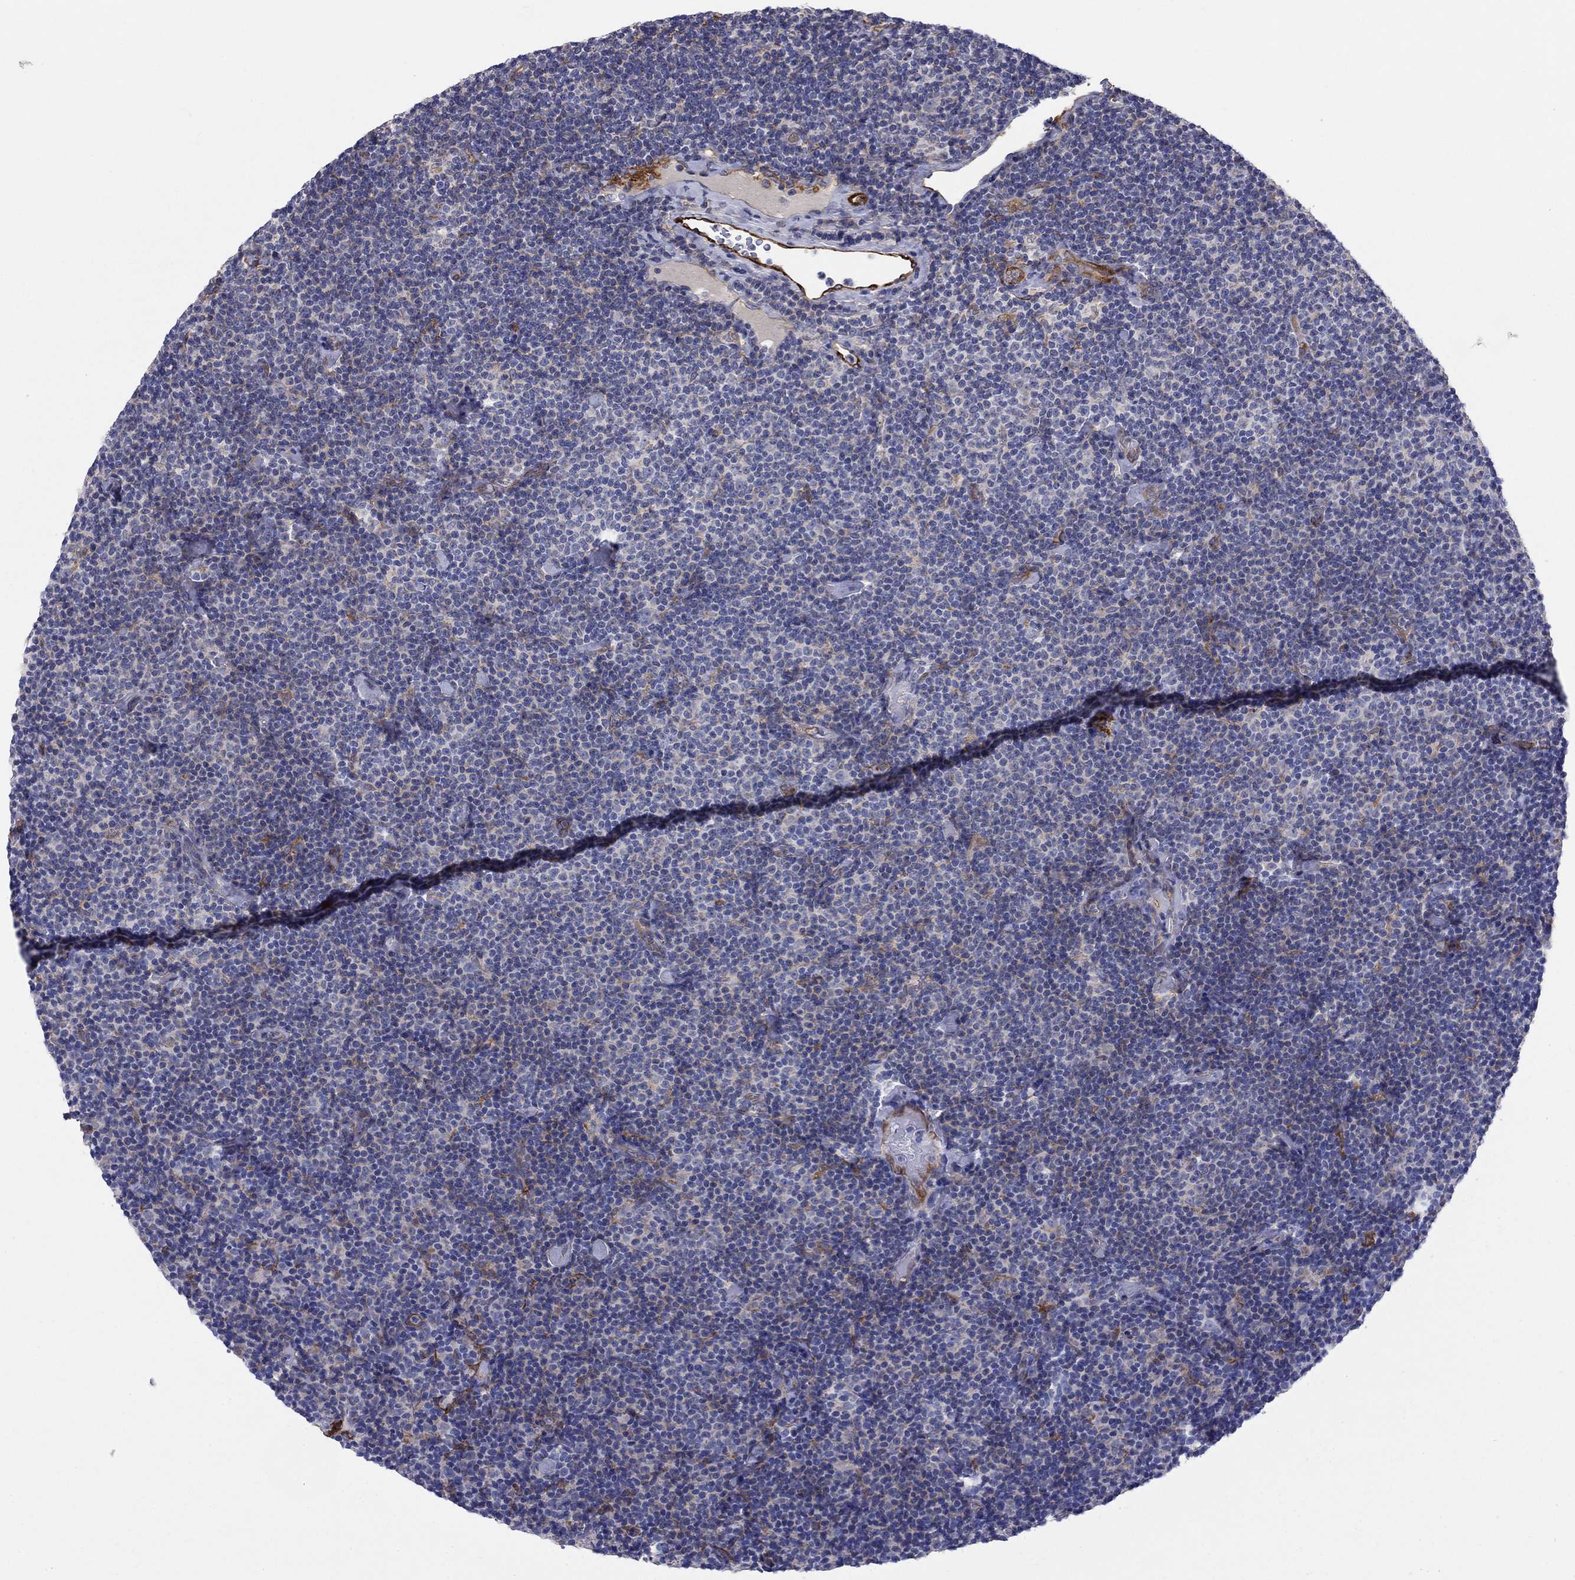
{"staining": {"intensity": "negative", "quantity": "none", "location": "none"}, "tissue": "lymphoma", "cell_type": "Tumor cells", "image_type": "cancer", "snomed": [{"axis": "morphology", "description": "Malignant lymphoma, non-Hodgkin's type, Low grade"}, {"axis": "topography", "description": "Lymph node"}], "caption": "Histopathology image shows no protein expression in tumor cells of malignant lymphoma, non-Hodgkin's type (low-grade) tissue.", "gene": "EMP2", "patient": {"sex": "male", "age": 81}}